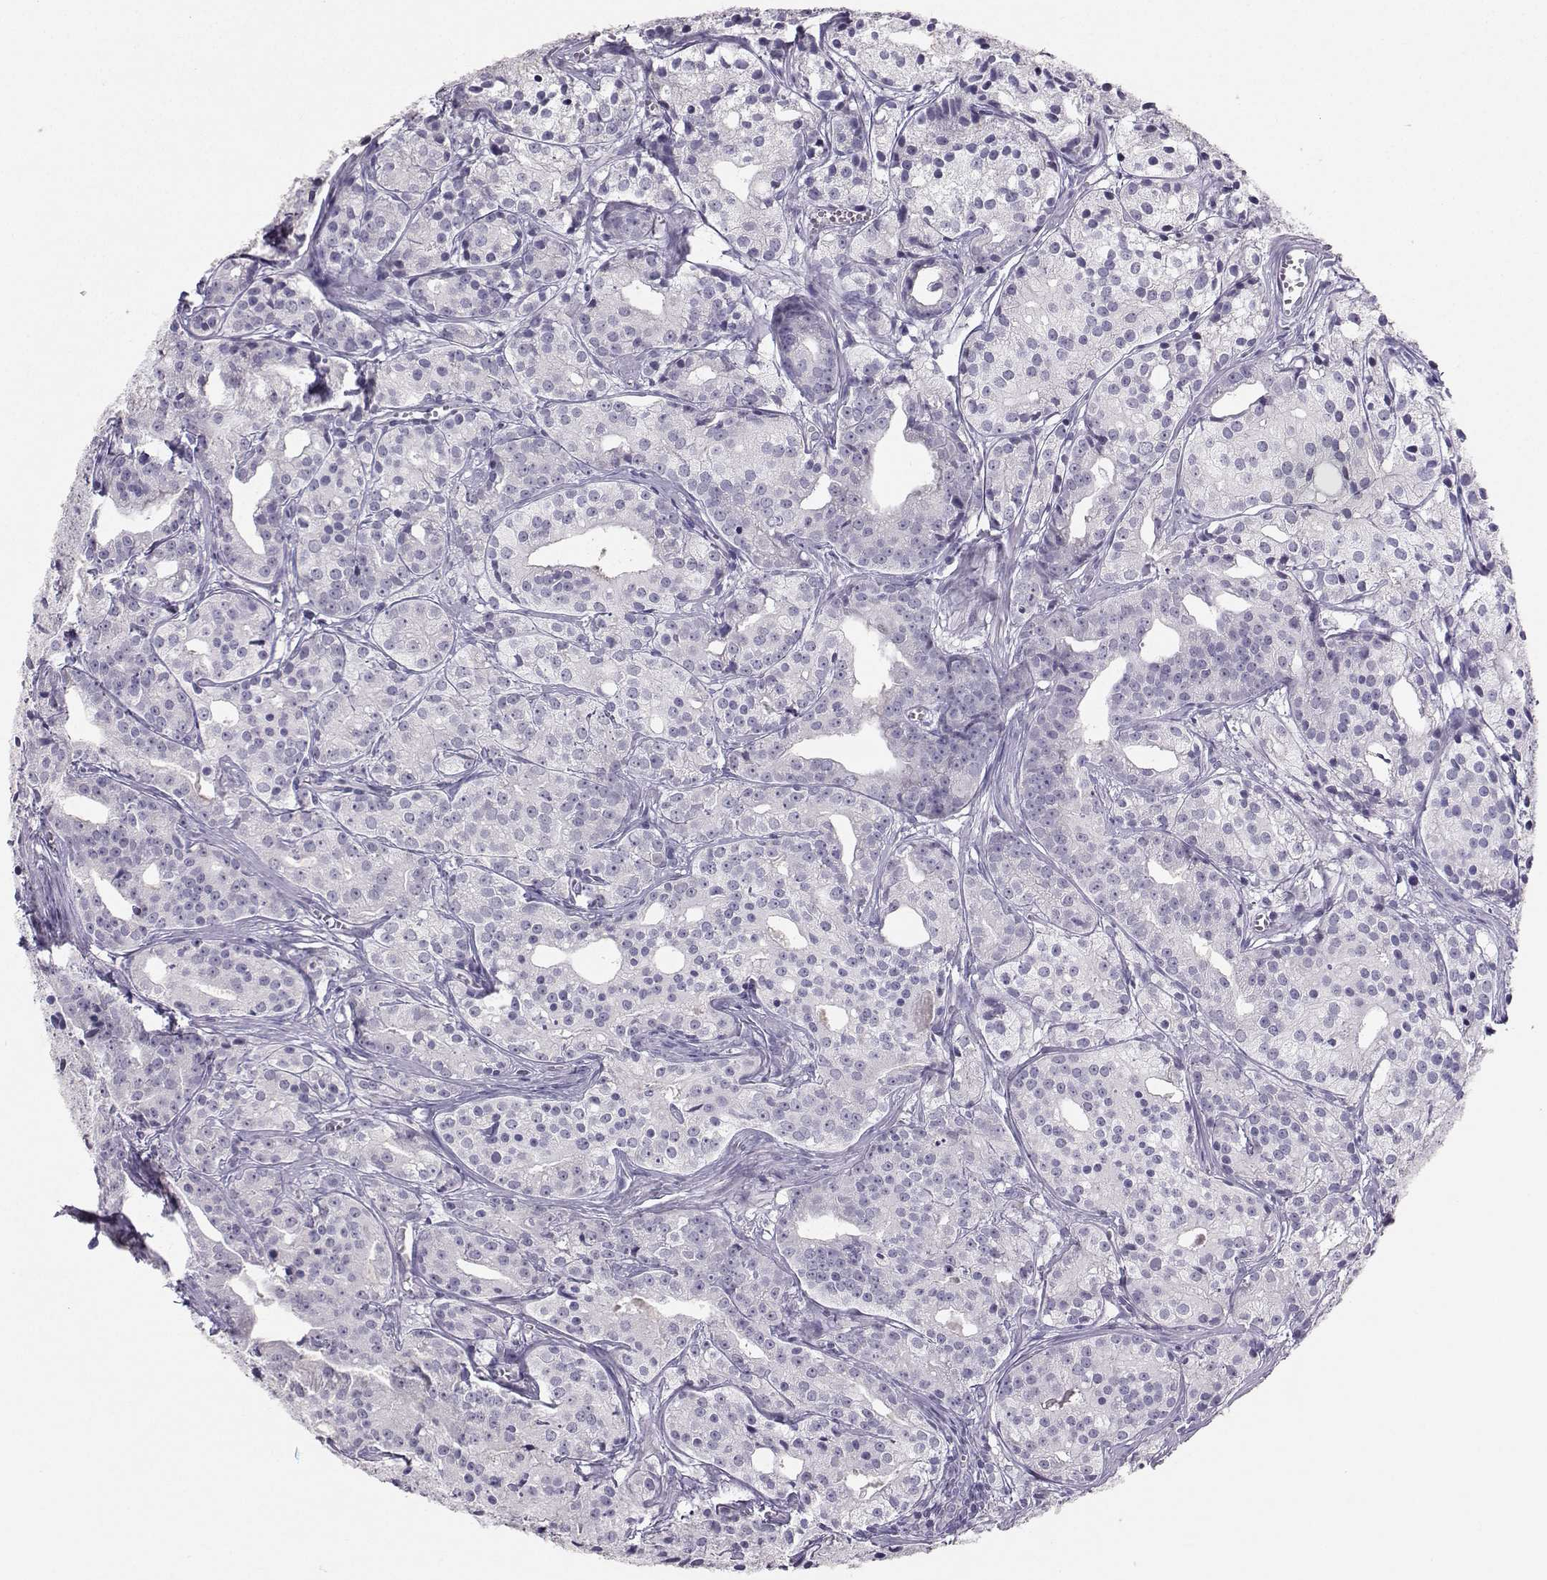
{"staining": {"intensity": "negative", "quantity": "none", "location": "none"}, "tissue": "prostate cancer", "cell_type": "Tumor cells", "image_type": "cancer", "snomed": [{"axis": "morphology", "description": "Adenocarcinoma, Medium grade"}, {"axis": "topography", "description": "Prostate"}], "caption": "An image of medium-grade adenocarcinoma (prostate) stained for a protein demonstrates no brown staining in tumor cells.", "gene": "PKP2", "patient": {"sex": "male", "age": 74}}